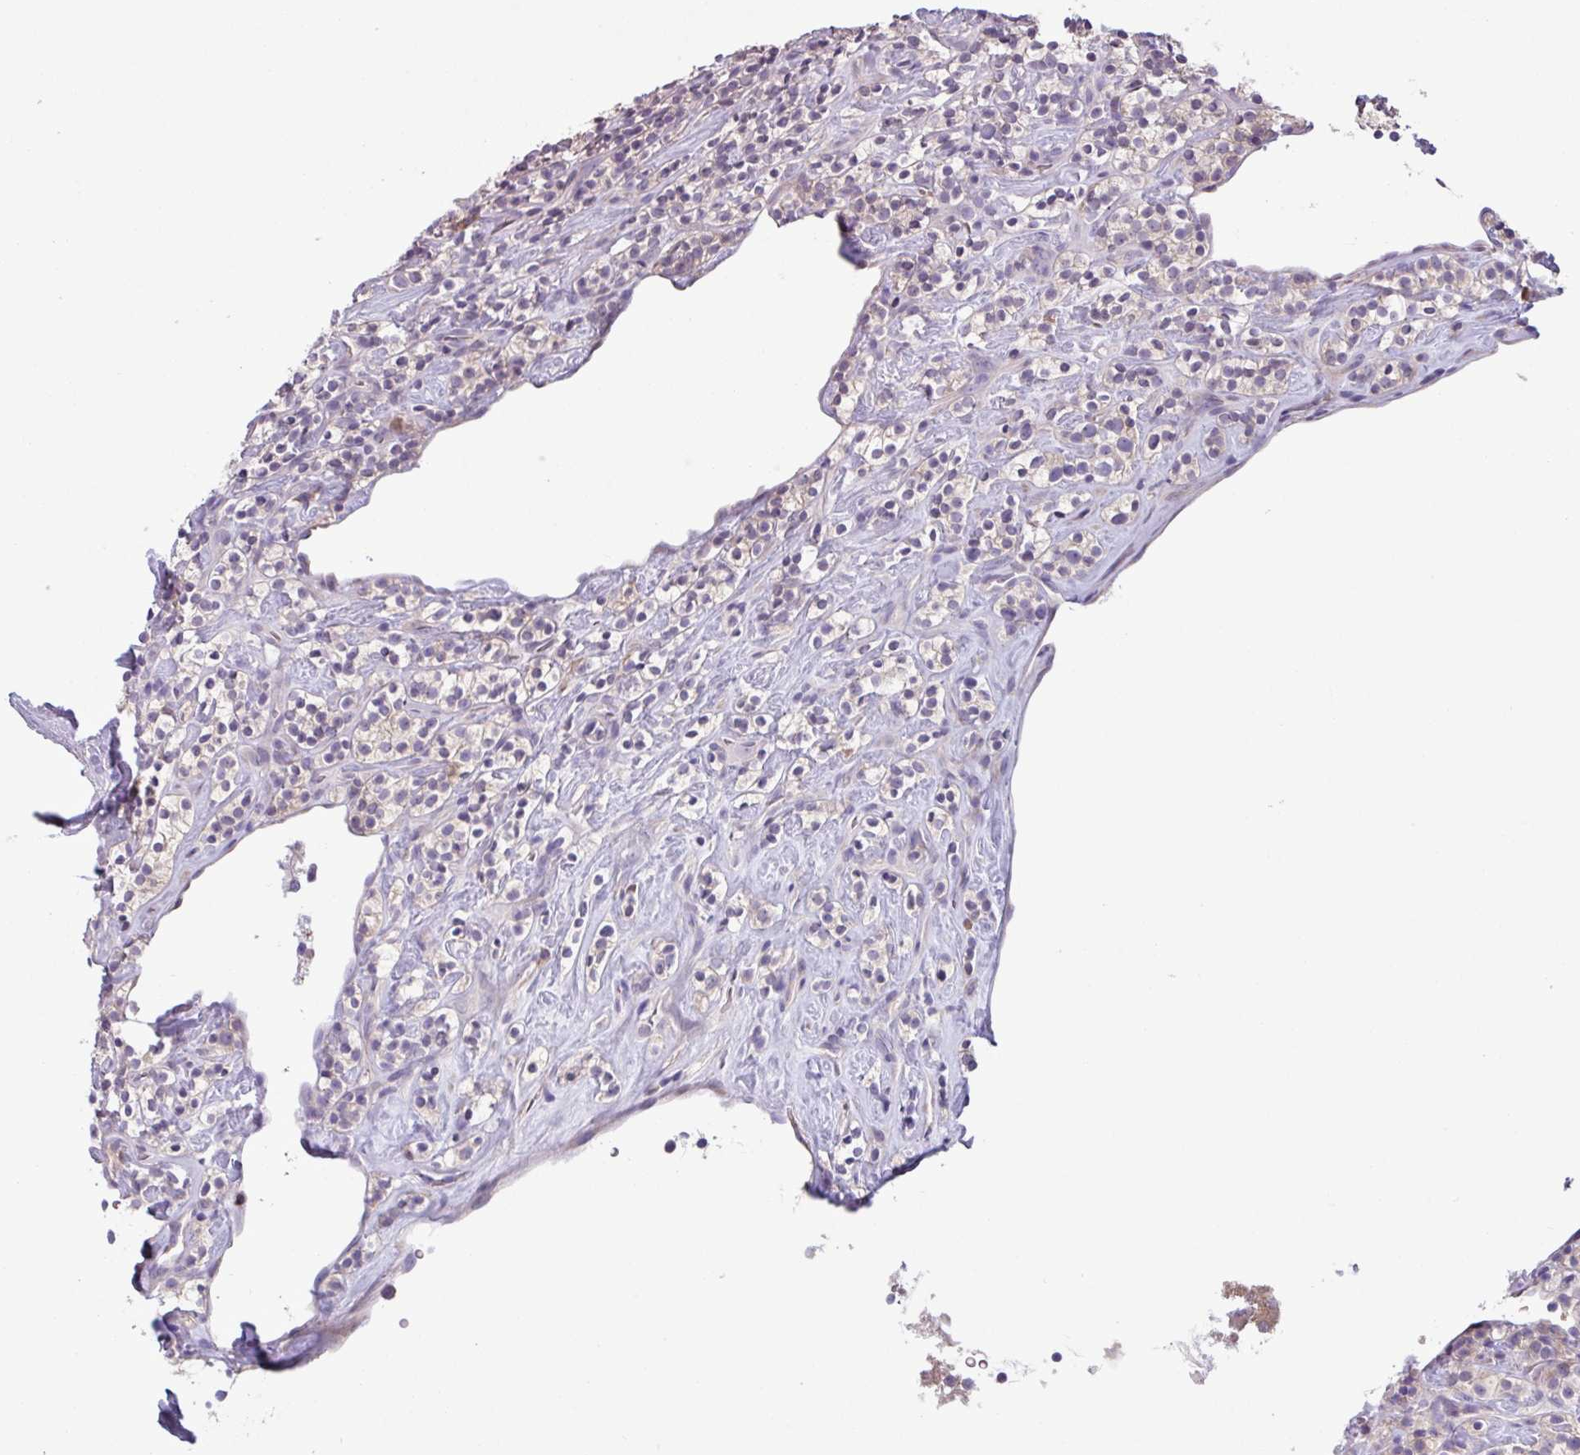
{"staining": {"intensity": "negative", "quantity": "none", "location": "none"}, "tissue": "renal cancer", "cell_type": "Tumor cells", "image_type": "cancer", "snomed": [{"axis": "morphology", "description": "Adenocarcinoma, NOS"}, {"axis": "topography", "description": "Kidney"}], "caption": "Protein analysis of renal cancer displays no significant expression in tumor cells.", "gene": "C20orf27", "patient": {"sex": "male", "age": 77}}